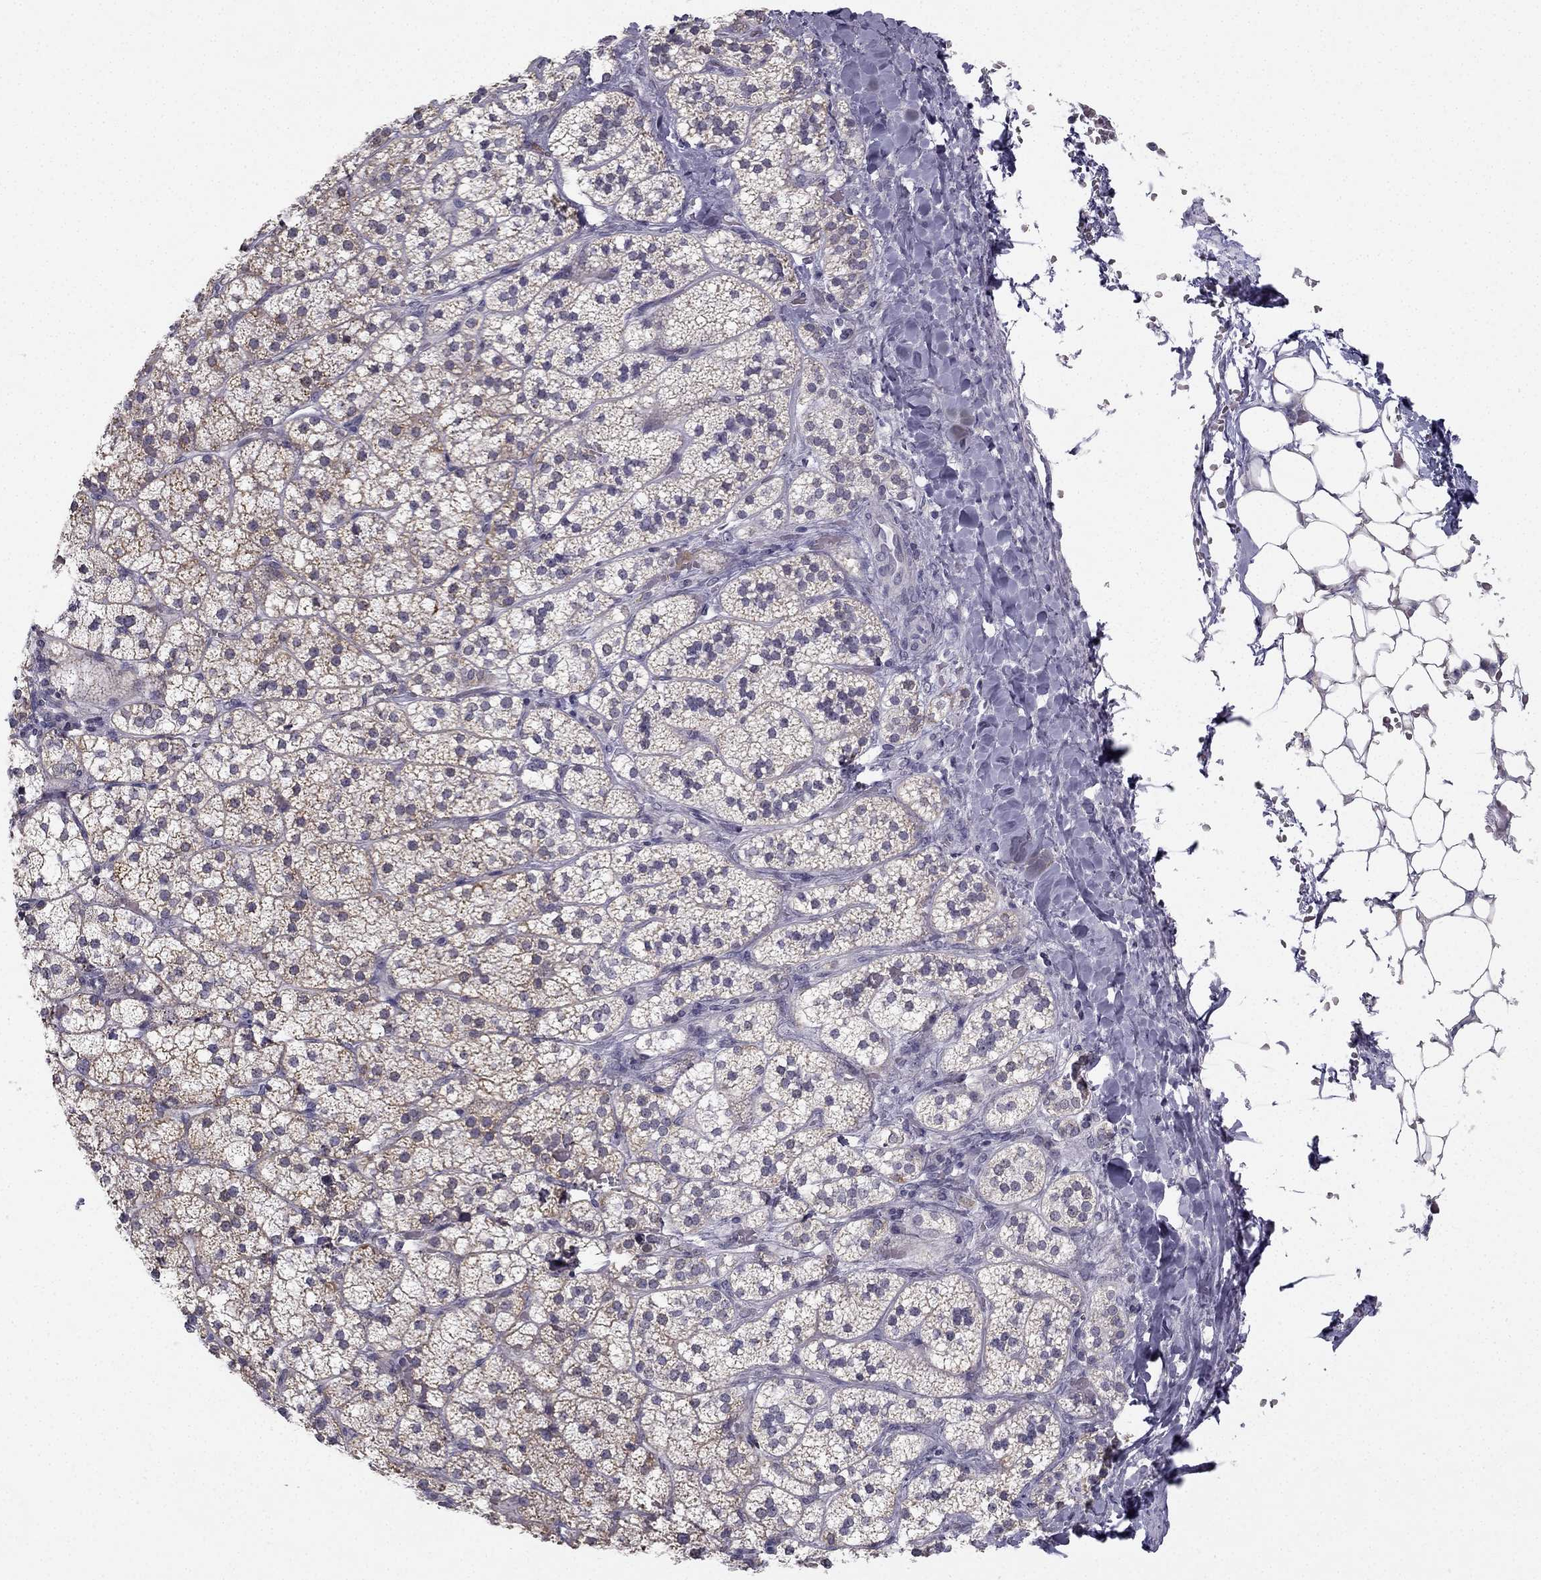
{"staining": {"intensity": "moderate", "quantity": "<25%", "location": "cytoplasmic/membranous"}, "tissue": "adrenal gland", "cell_type": "Glandular cells", "image_type": "normal", "snomed": [{"axis": "morphology", "description": "Normal tissue, NOS"}, {"axis": "topography", "description": "Adrenal gland"}], "caption": "Protein staining of benign adrenal gland demonstrates moderate cytoplasmic/membranous positivity in approximately <25% of glandular cells.", "gene": "C5orf49", "patient": {"sex": "male", "age": 53}}